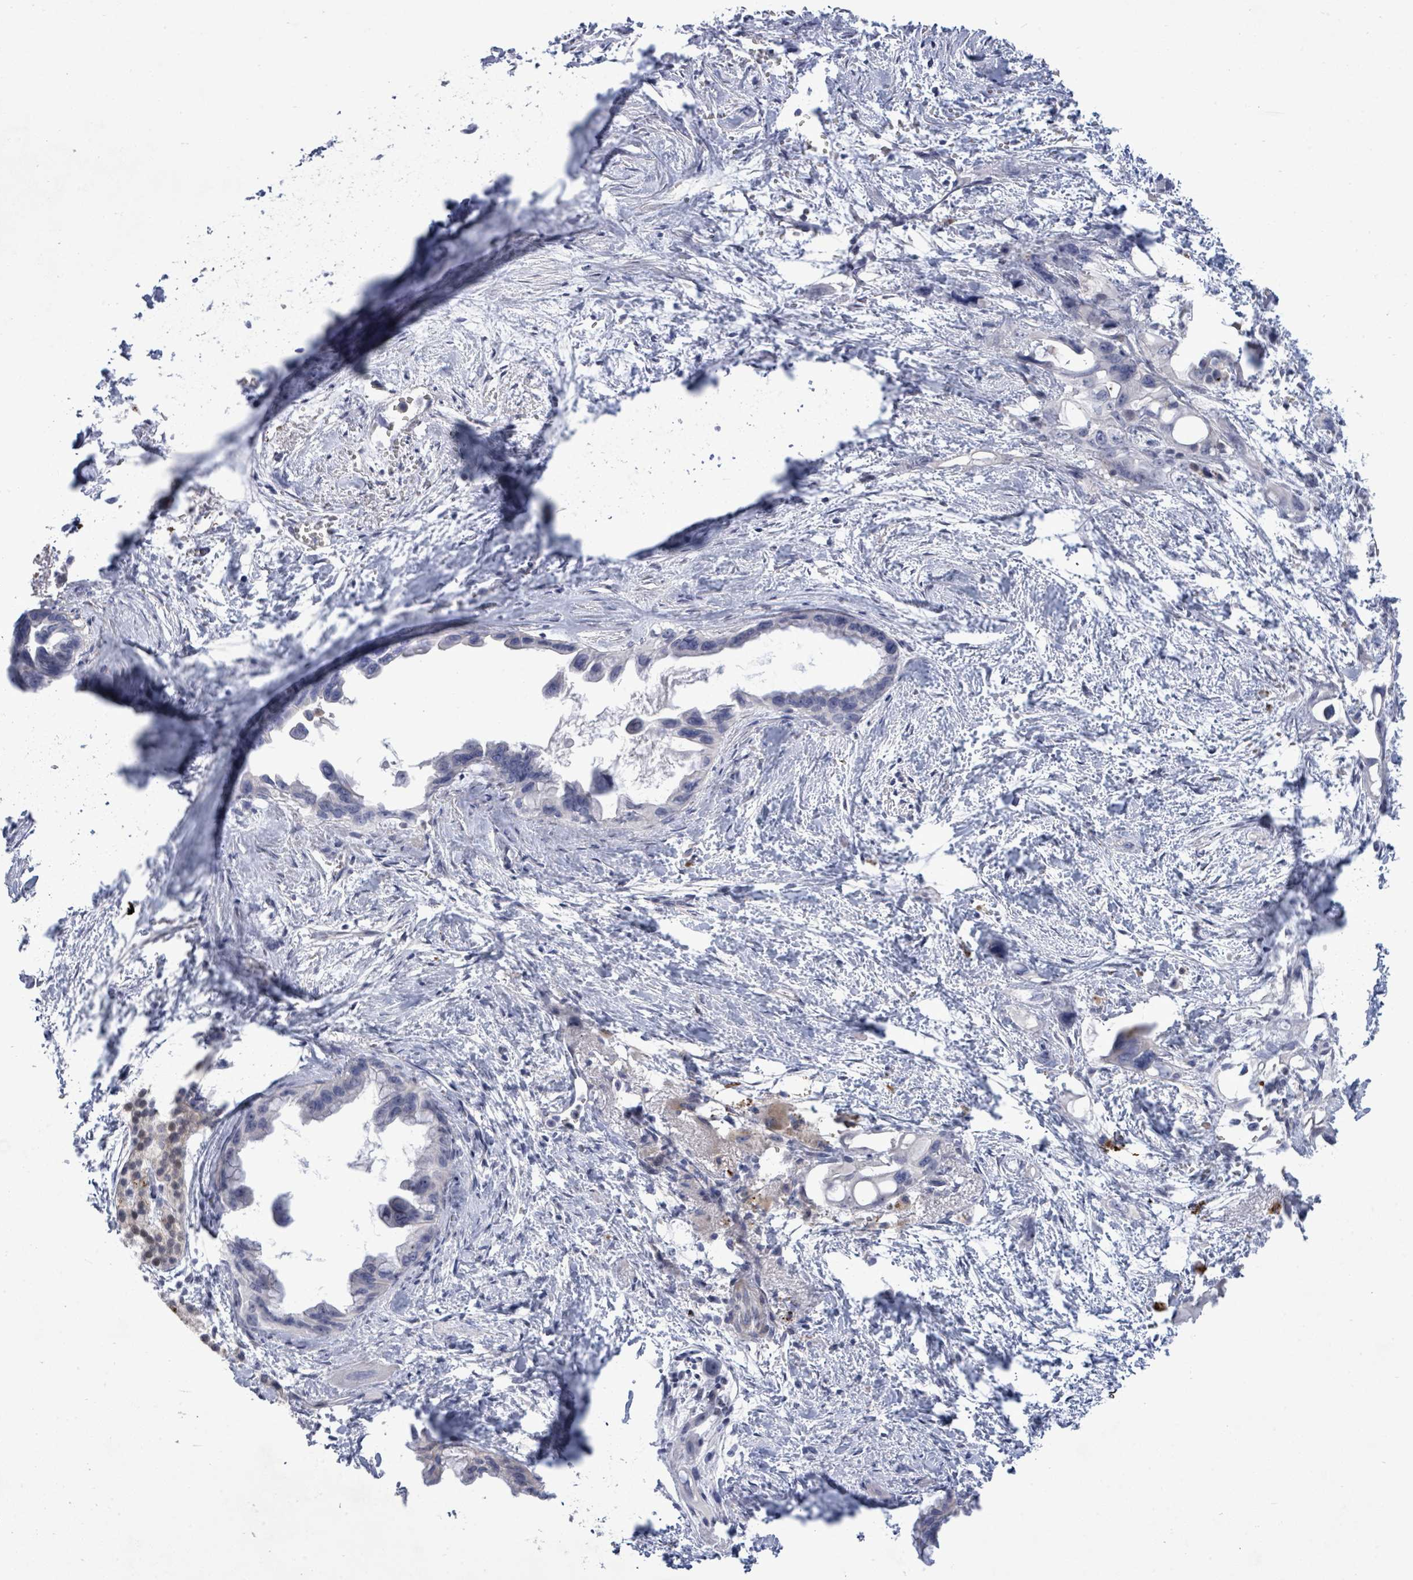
{"staining": {"intensity": "negative", "quantity": "none", "location": "none"}, "tissue": "pancreatic cancer", "cell_type": "Tumor cells", "image_type": "cancer", "snomed": [{"axis": "morphology", "description": "Adenocarcinoma, NOS"}, {"axis": "topography", "description": "Pancreas"}], "caption": "A histopathology image of pancreatic cancer stained for a protein reveals no brown staining in tumor cells. Brightfield microscopy of IHC stained with DAB (3,3'-diaminobenzidine) (brown) and hematoxylin (blue), captured at high magnification.", "gene": "CT45A5", "patient": {"sex": "male", "age": 61}}